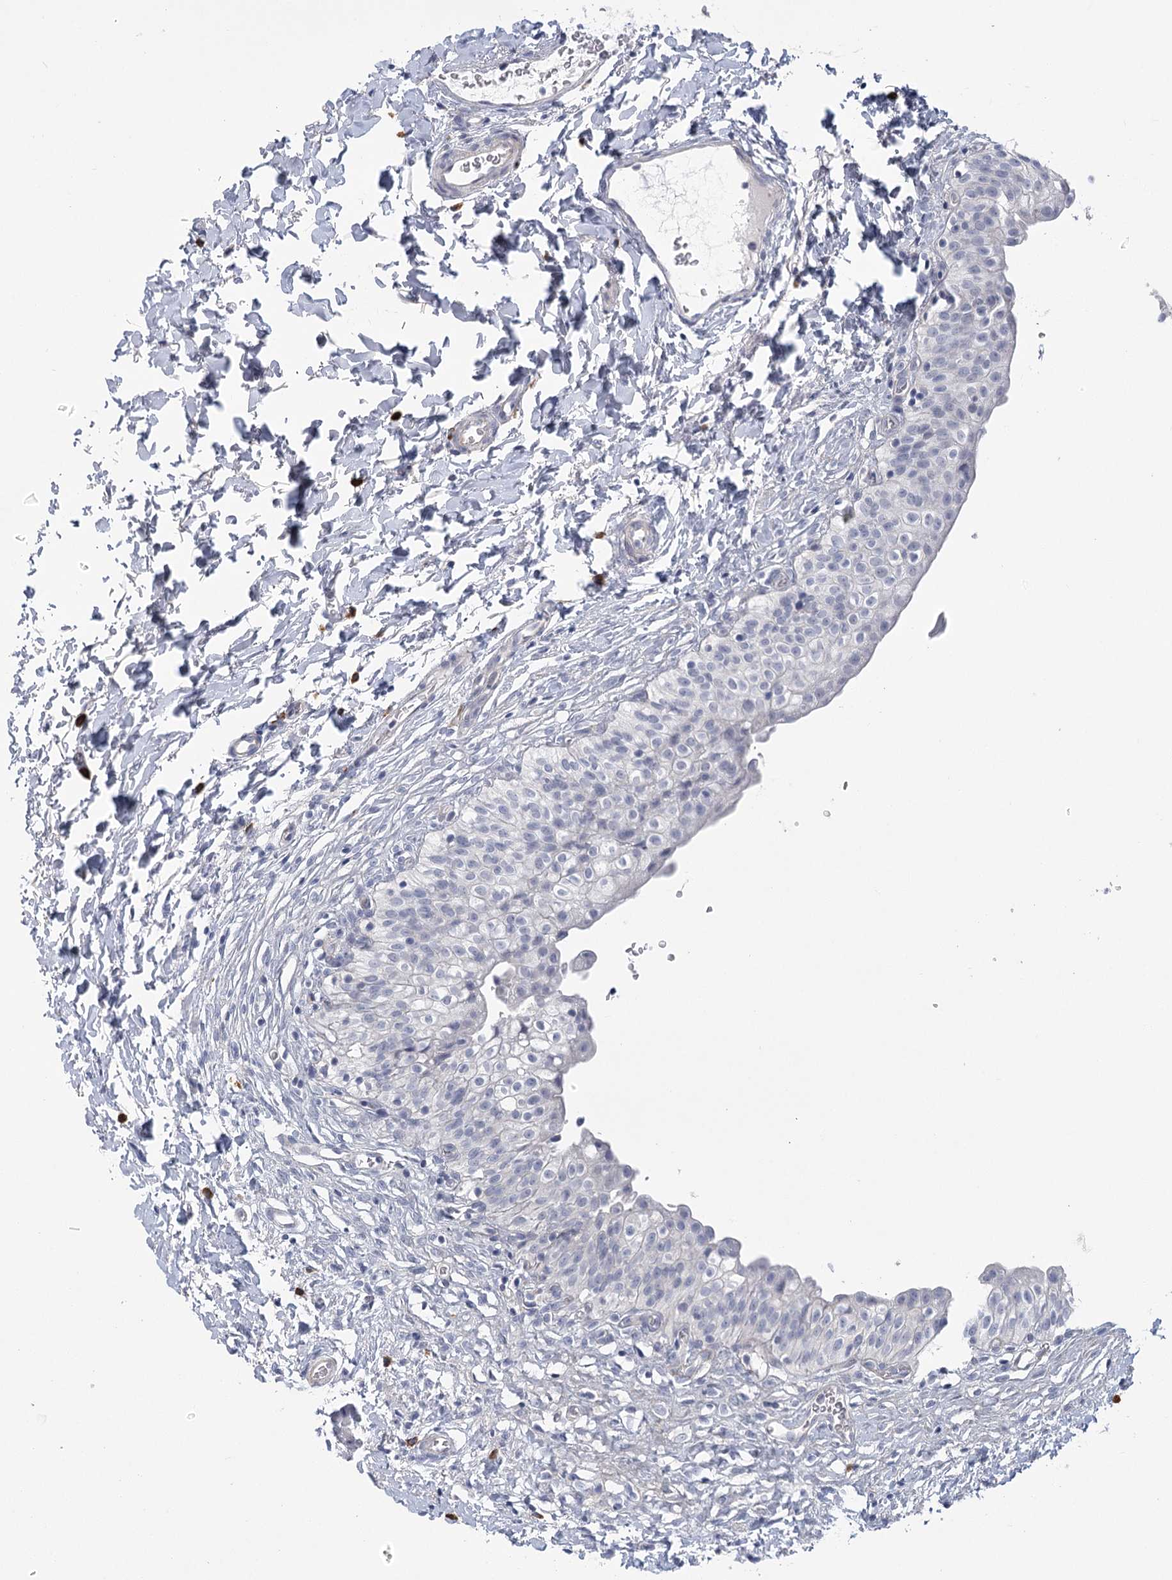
{"staining": {"intensity": "negative", "quantity": "none", "location": "none"}, "tissue": "urinary bladder", "cell_type": "Urothelial cells", "image_type": "normal", "snomed": [{"axis": "morphology", "description": "Normal tissue, NOS"}, {"axis": "topography", "description": "Urinary bladder"}], "caption": "Immunohistochemical staining of benign urinary bladder reveals no significant staining in urothelial cells.", "gene": "FAM76B", "patient": {"sex": "male", "age": 55}}